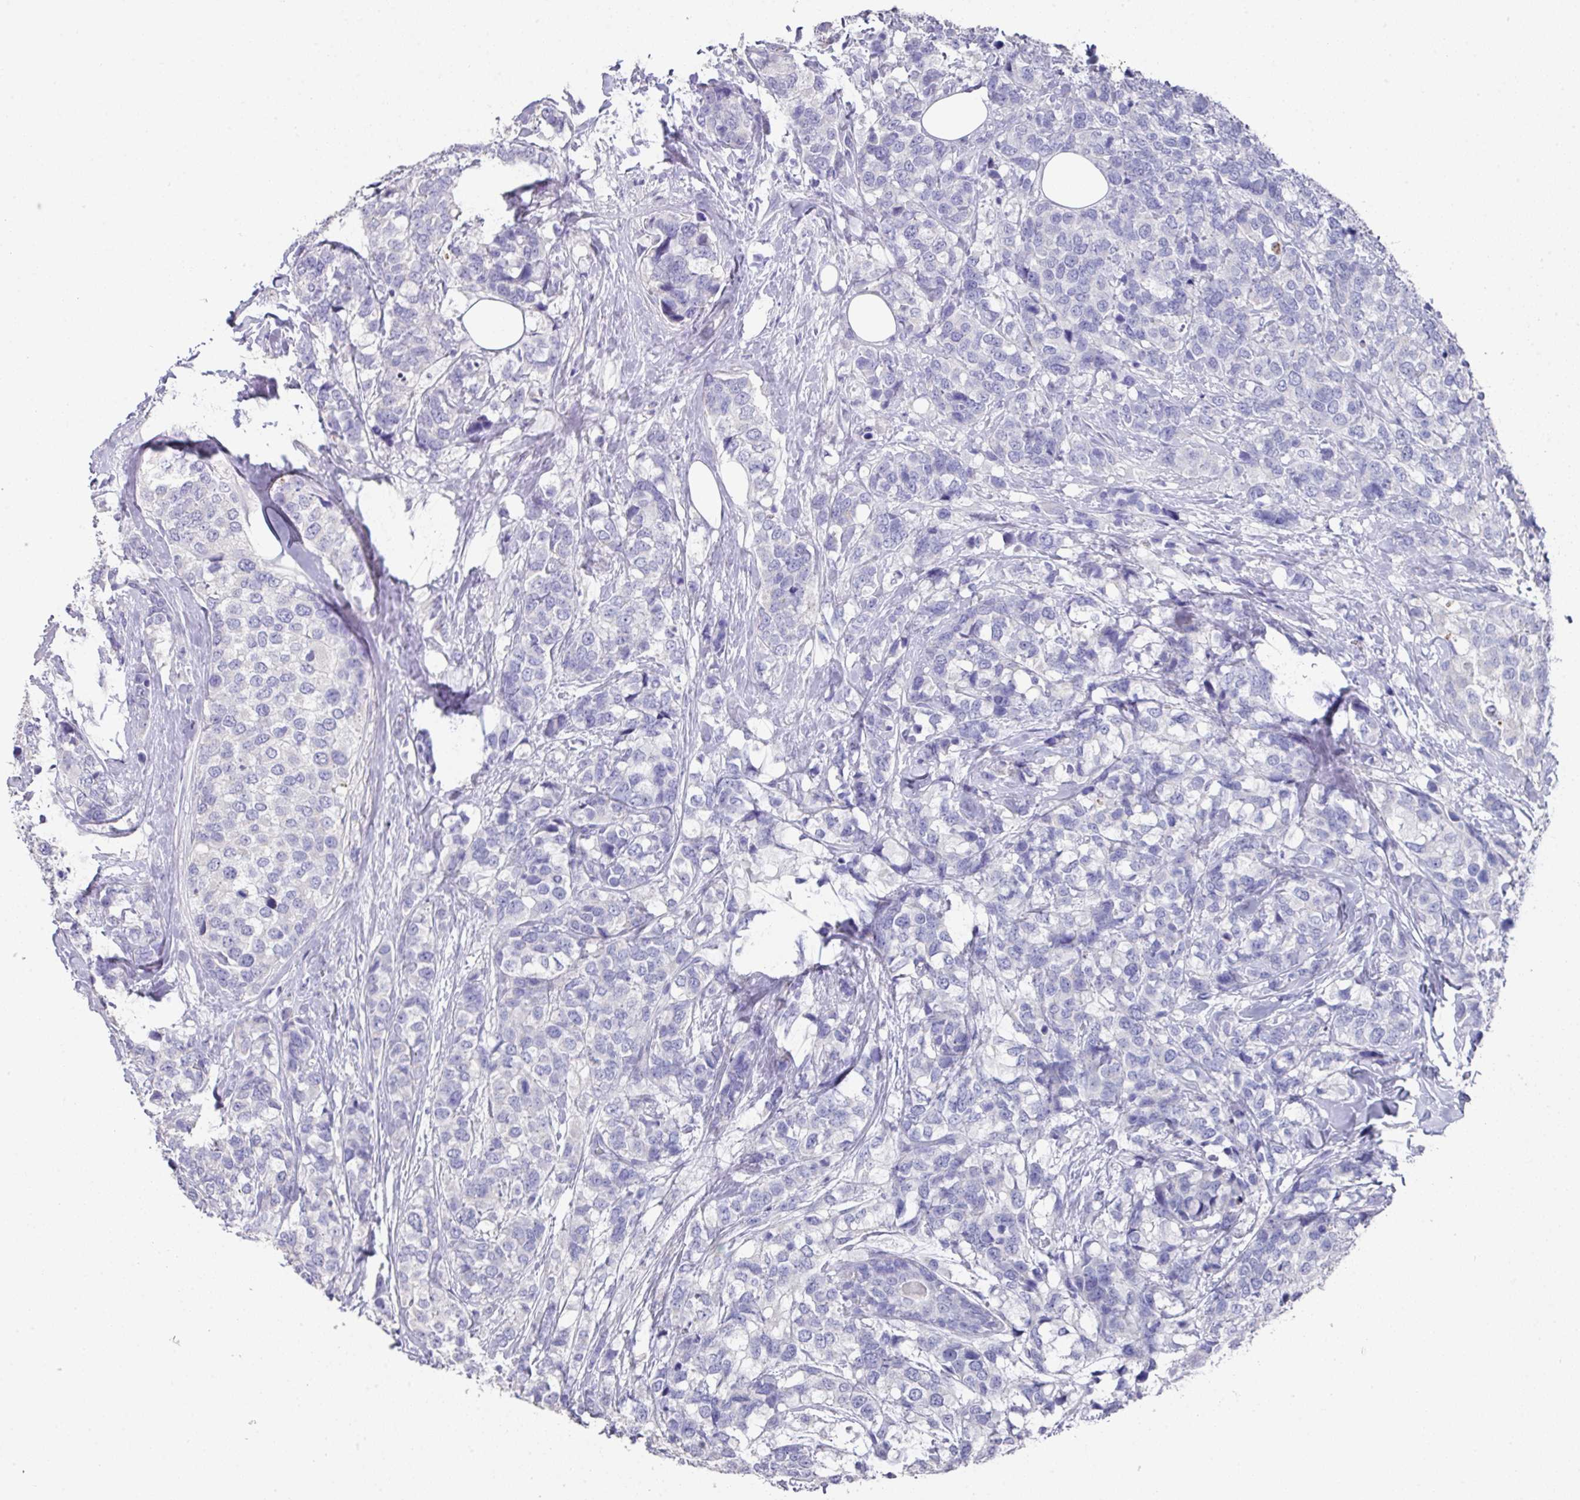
{"staining": {"intensity": "negative", "quantity": "none", "location": "none"}, "tissue": "breast cancer", "cell_type": "Tumor cells", "image_type": "cancer", "snomed": [{"axis": "morphology", "description": "Lobular carcinoma"}, {"axis": "topography", "description": "Breast"}], "caption": "The immunohistochemistry (IHC) histopathology image has no significant positivity in tumor cells of breast cancer (lobular carcinoma) tissue.", "gene": "DAZL", "patient": {"sex": "female", "age": 59}}